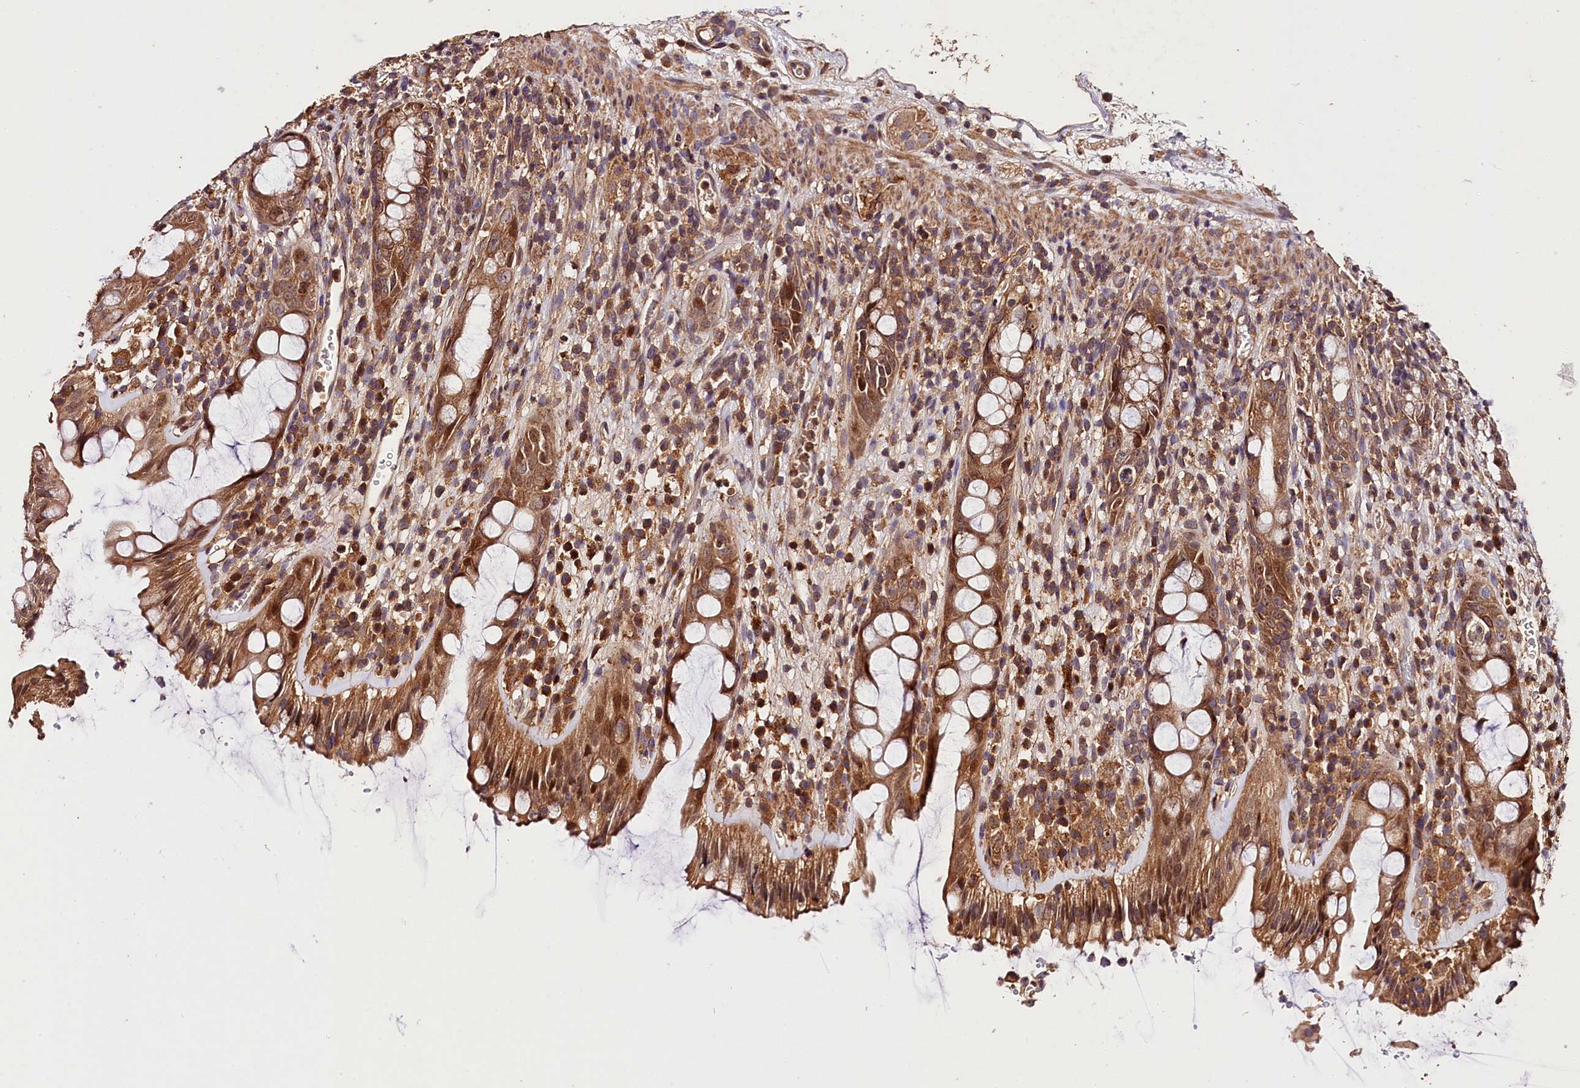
{"staining": {"intensity": "moderate", "quantity": ">75%", "location": "cytoplasmic/membranous,nuclear"}, "tissue": "rectum", "cell_type": "Glandular cells", "image_type": "normal", "snomed": [{"axis": "morphology", "description": "Normal tissue, NOS"}, {"axis": "topography", "description": "Rectum"}], "caption": "The image reveals staining of benign rectum, revealing moderate cytoplasmic/membranous,nuclear protein expression (brown color) within glandular cells. The protein is shown in brown color, while the nuclei are stained blue.", "gene": "KPTN", "patient": {"sex": "female", "age": 57}}